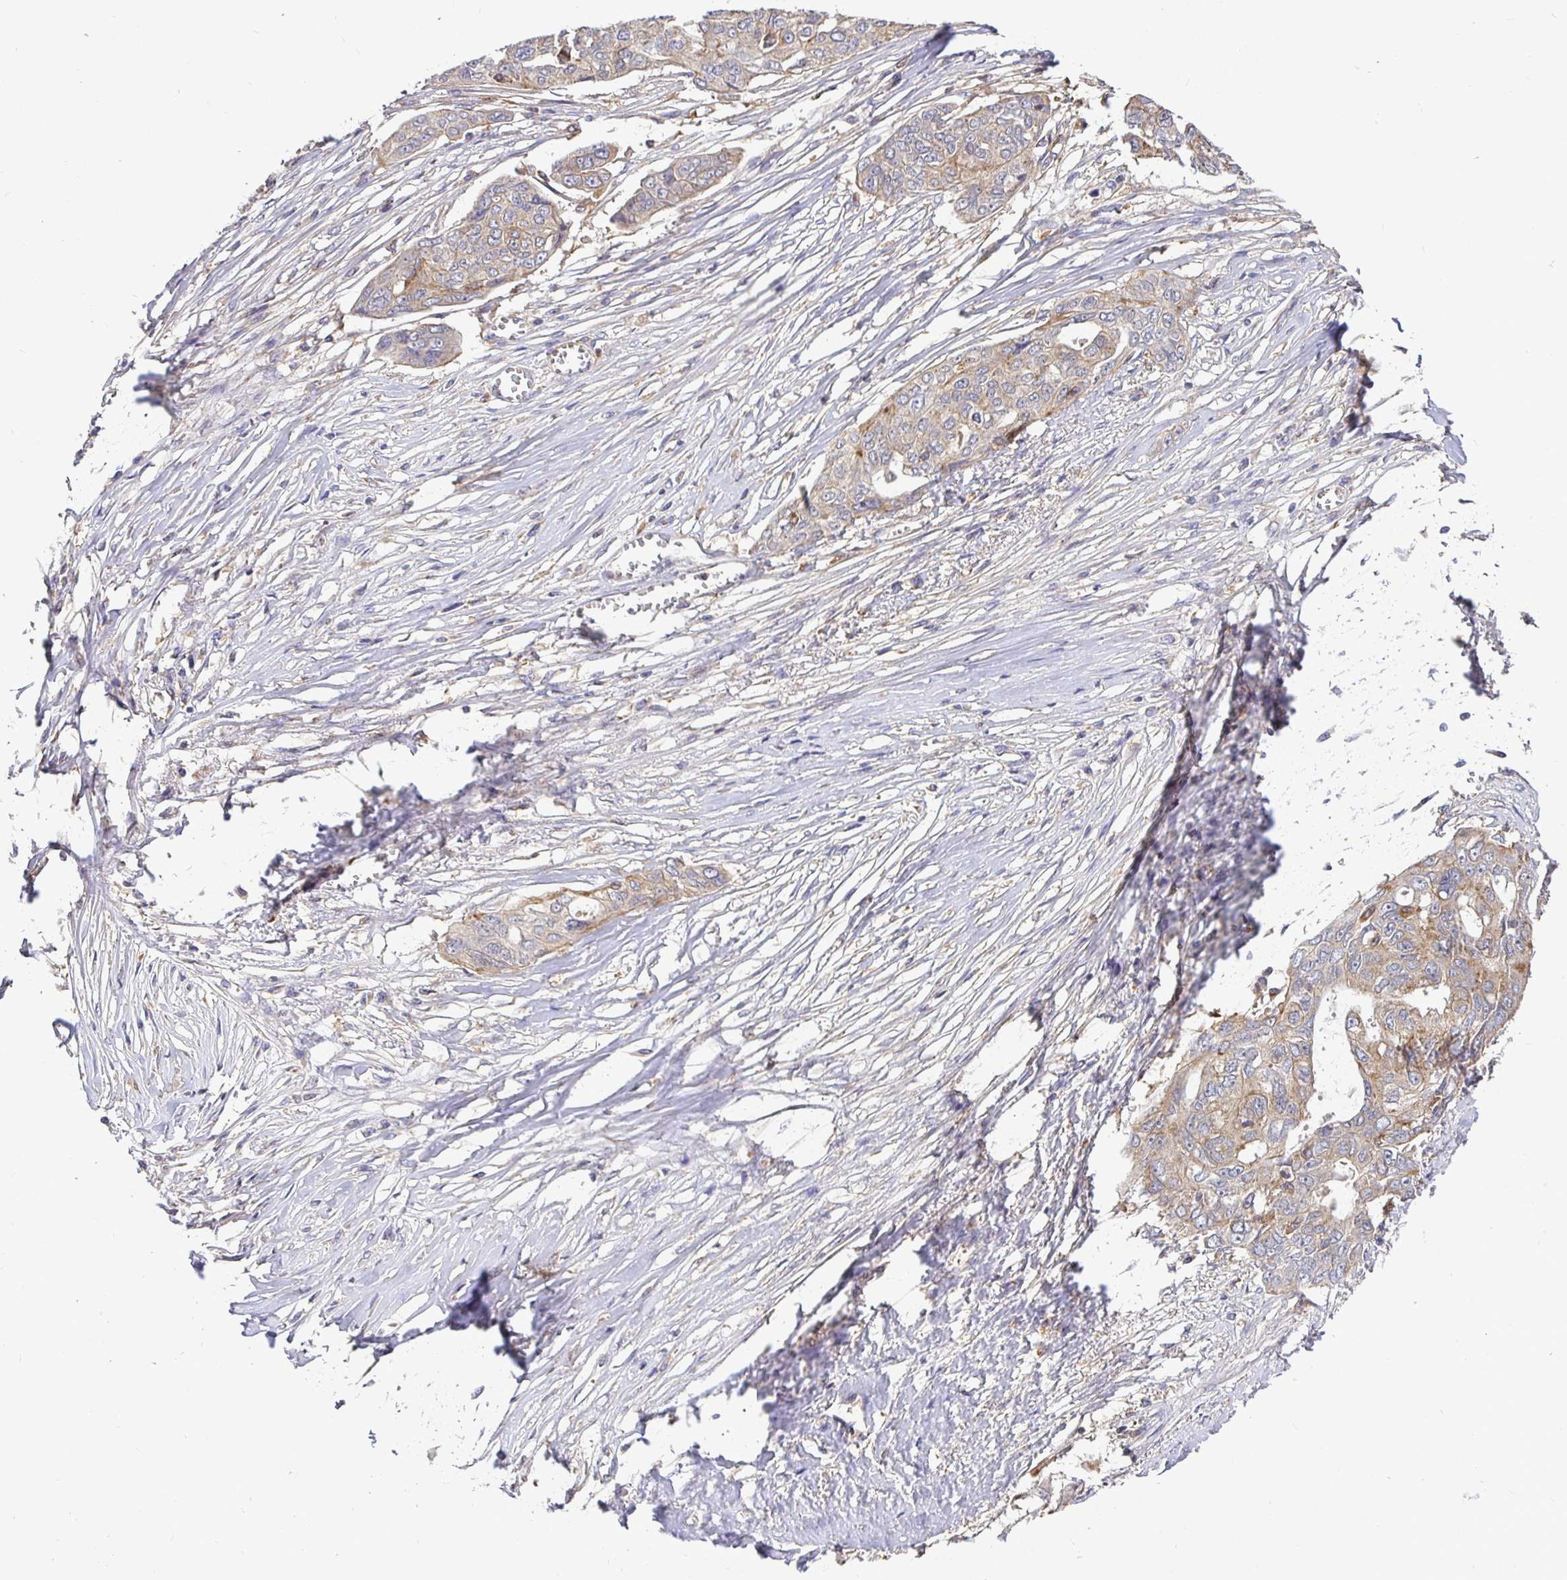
{"staining": {"intensity": "weak", "quantity": "25%-75%", "location": "cytoplasmic/membranous"}, "tissue": "ovarian cancer", "cell_type": "Tumor cells", "image_type": "cancer", "snomed": [{"axis": "morphology", "description": "Carcinoma, endometroid"}, {"axis": "topography", "description": "Ovary"}], "caption": "DAB immunohistochemical staining of human ovarian cancer (endometroid carcinoma) demonstrates weak cytoplasmic/membranous protein expression in approximately 25%-75% of tumor cells.", "gene": "ATP6V1F", "patient": {"sex": "female", "age": 70}}